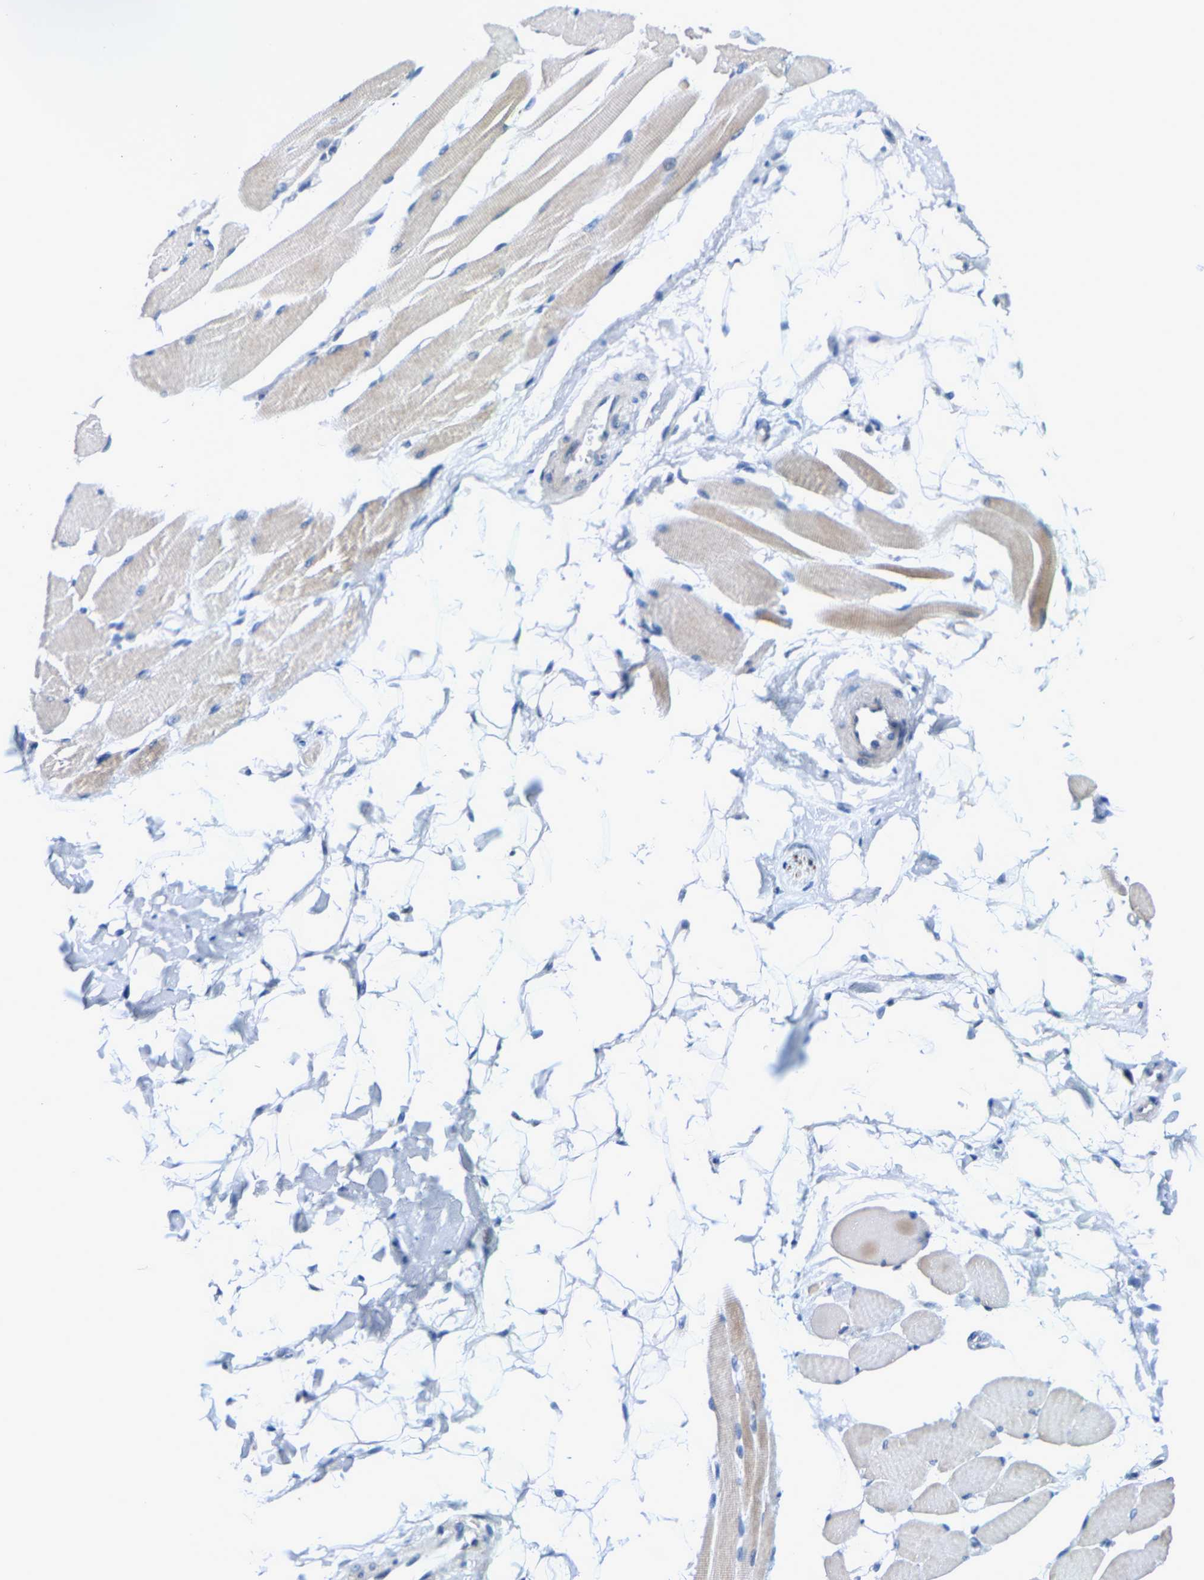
{"staining": {"intensity": "moderate", "quantity": "25%-75%", "location": "cytoplasmic/membranous"}, "tissue": "skeletal muscle", "cell_type": "Myocytes", "image_type": "normal", "snomed": [{"axis": "morphology", "description": "Normal tissue, NOS"}, {"axis": "topography", "description": "Skeletal muscle"}, {"axis": "topography", "description": "Peripheral nerve tissue"}], "caption": "Myocytes exhibit moderate cytoplasmic/membranous positivity in approximately 25%-75% of cells in benign skeletal muscle.", "gene": "KLHL1", "patient": {"sex": "female", "age": 84}}